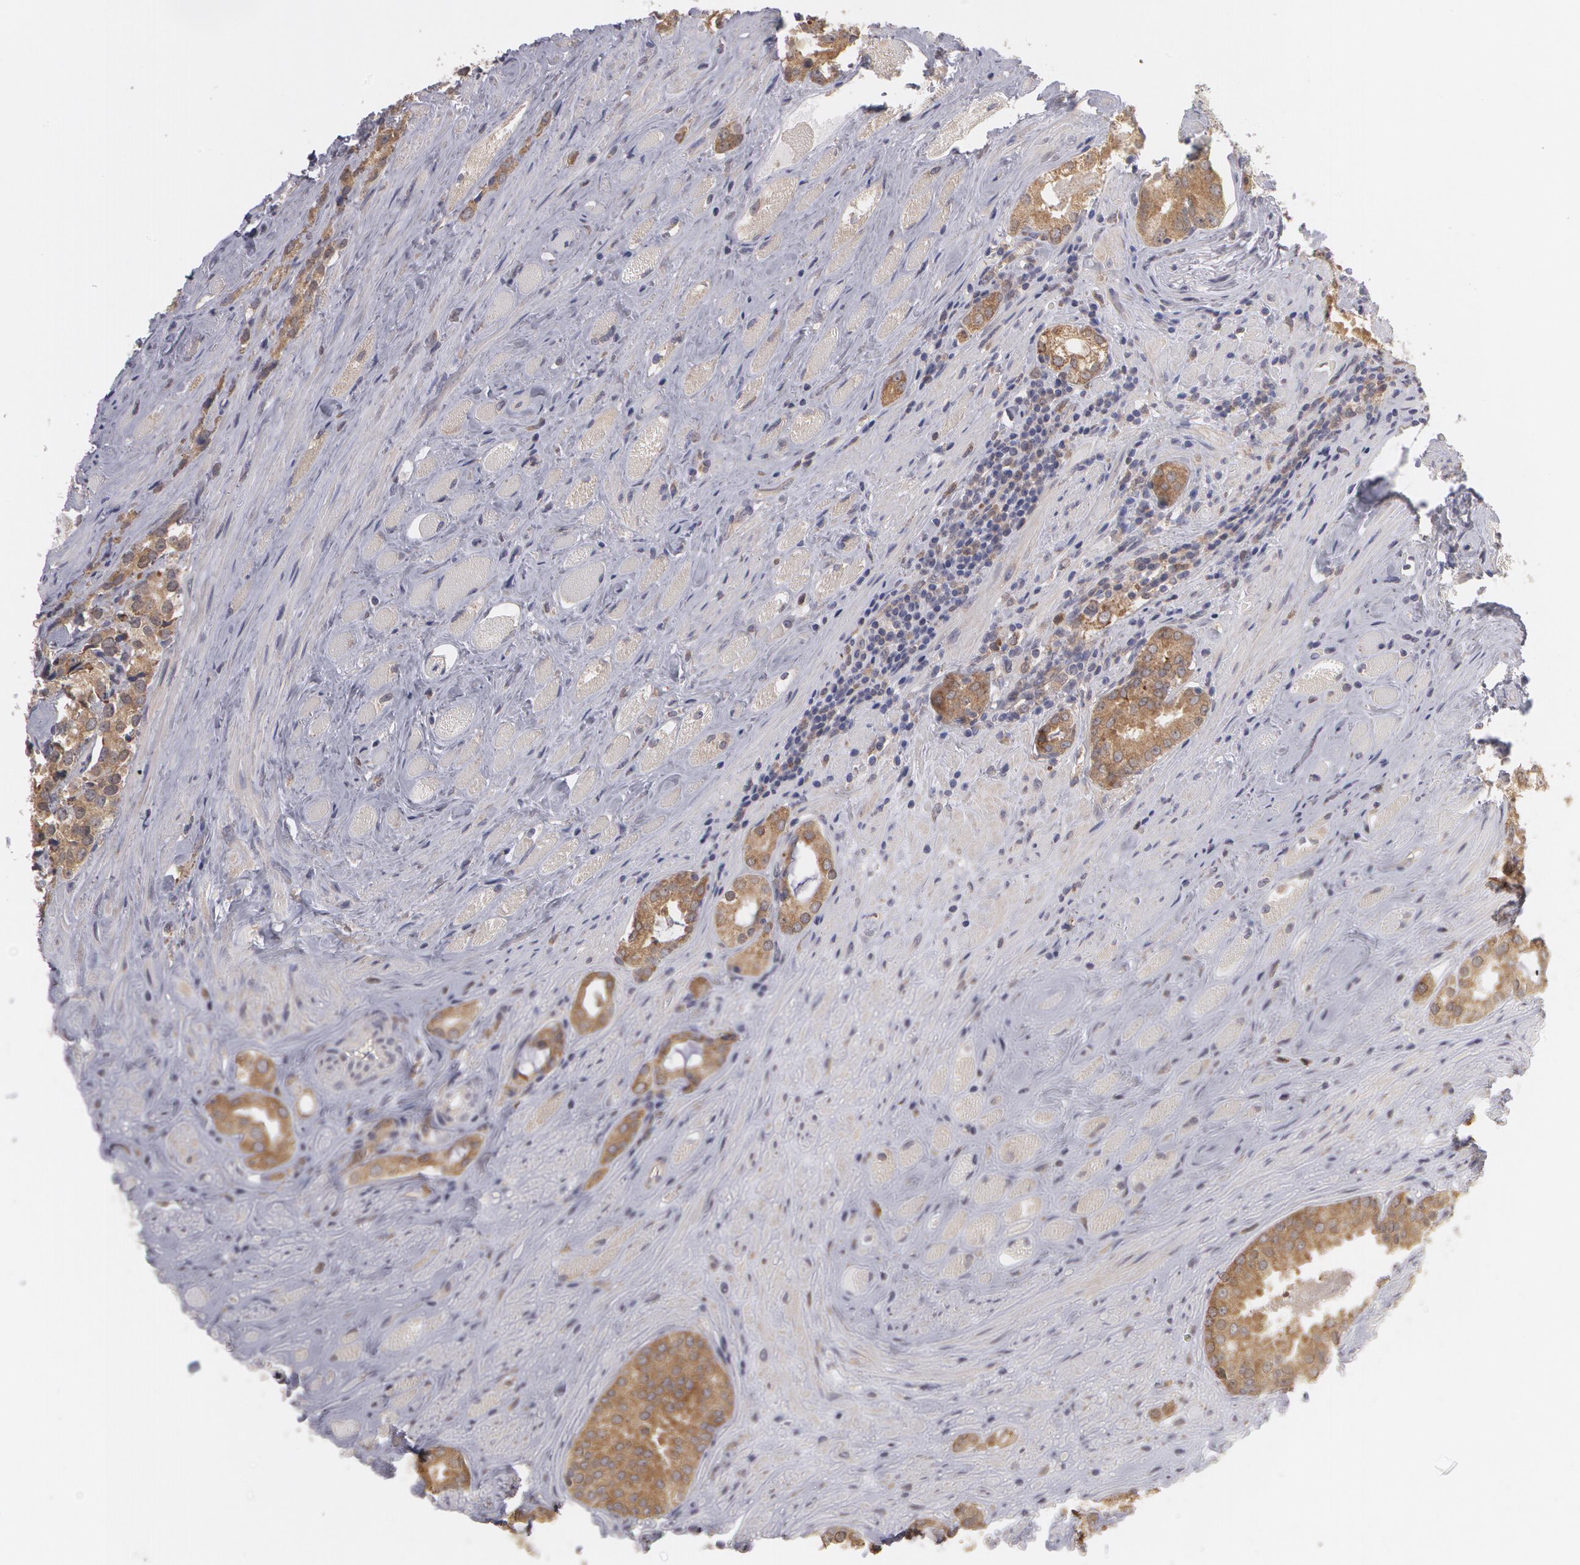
{"staining": {"intensity": "strong", "quantity": ">75%", "location": "cytoplasmic/membranous"}, "tissue": "prostate cancer", "cell_type": "Tumor cells", "image_type": "cancer", "snomed": [{"axis": "morphology", "description": "Adenocarcinoma, Medium grade"}, {"axis": "topography", "description": "Prostate"}], "caption": "Protein expression analysis of prostate cancer demonstrates strong cytoplasmic/membranous expression in about >75% of tumor cells. Immunohistochemistry stains the protein in brown and the nuclei are stained blue.", "gene": "MTHFD1", "patient": {"sex": "male", "age": 73}}